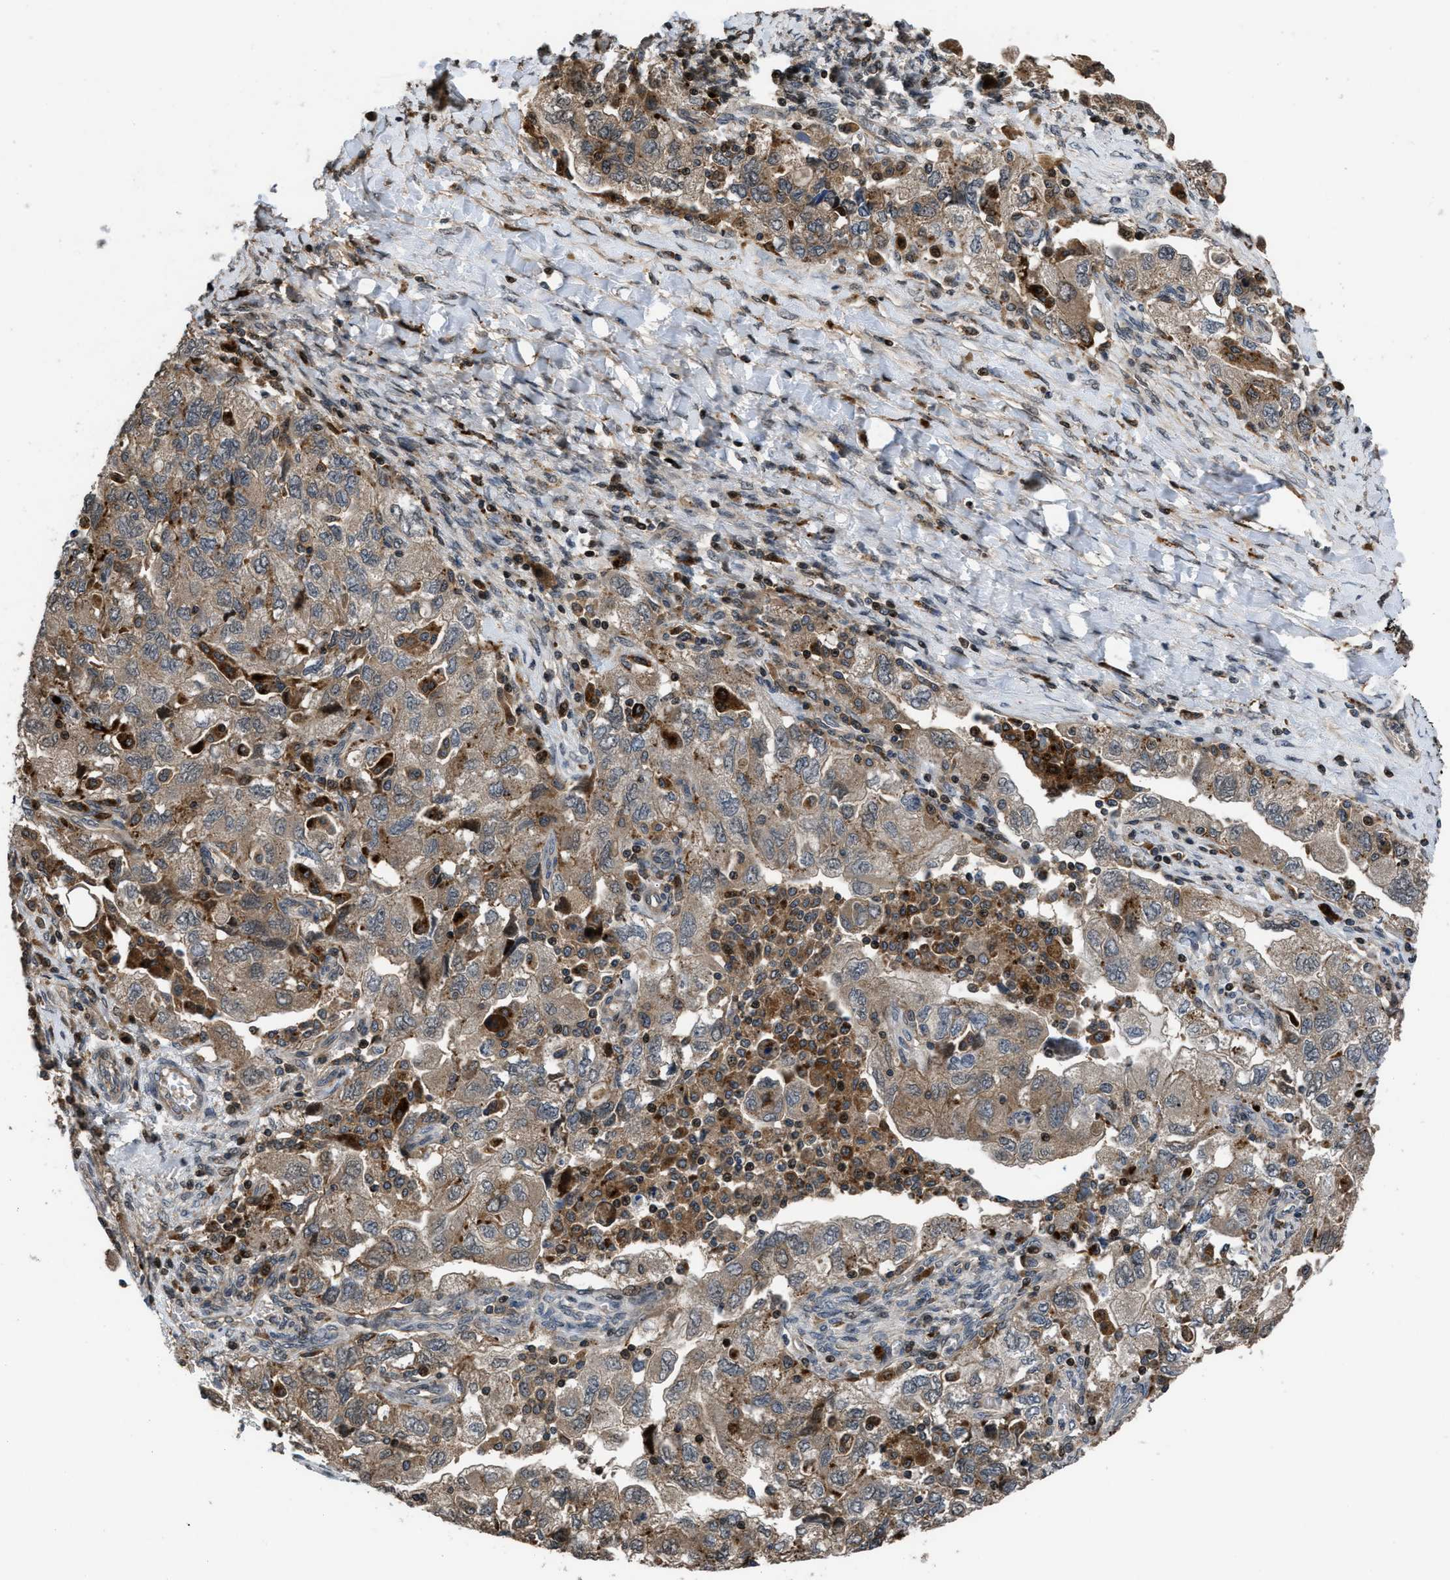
{"staining": {"intensity": "moderate", "quantity": ">75%", "location": "cytoplasmic/membranous,nuclear"}, "tissue": "ovarian cancer", "cell_type": "Tumor cells", "image_type": "cancer", "snomed": [{"axis": "morphology", "description": "Carcinoma, NOS"}, {"axis": "morphology", "description": "Cystadenocarcinoma, serous, NOS"}, {"axis": "topography", "description": "Ovary"}], "caption": "This micrograph displays ovarian cancer stained with IHC to label a protein in brown. The cytoplasmic/membranous and nuclear of tumor cells show moderate positivity for the protein. Nuclei are counter-stained blue.", "gene": "CTBS", "patient": {"sex": "female", "age": 69}}